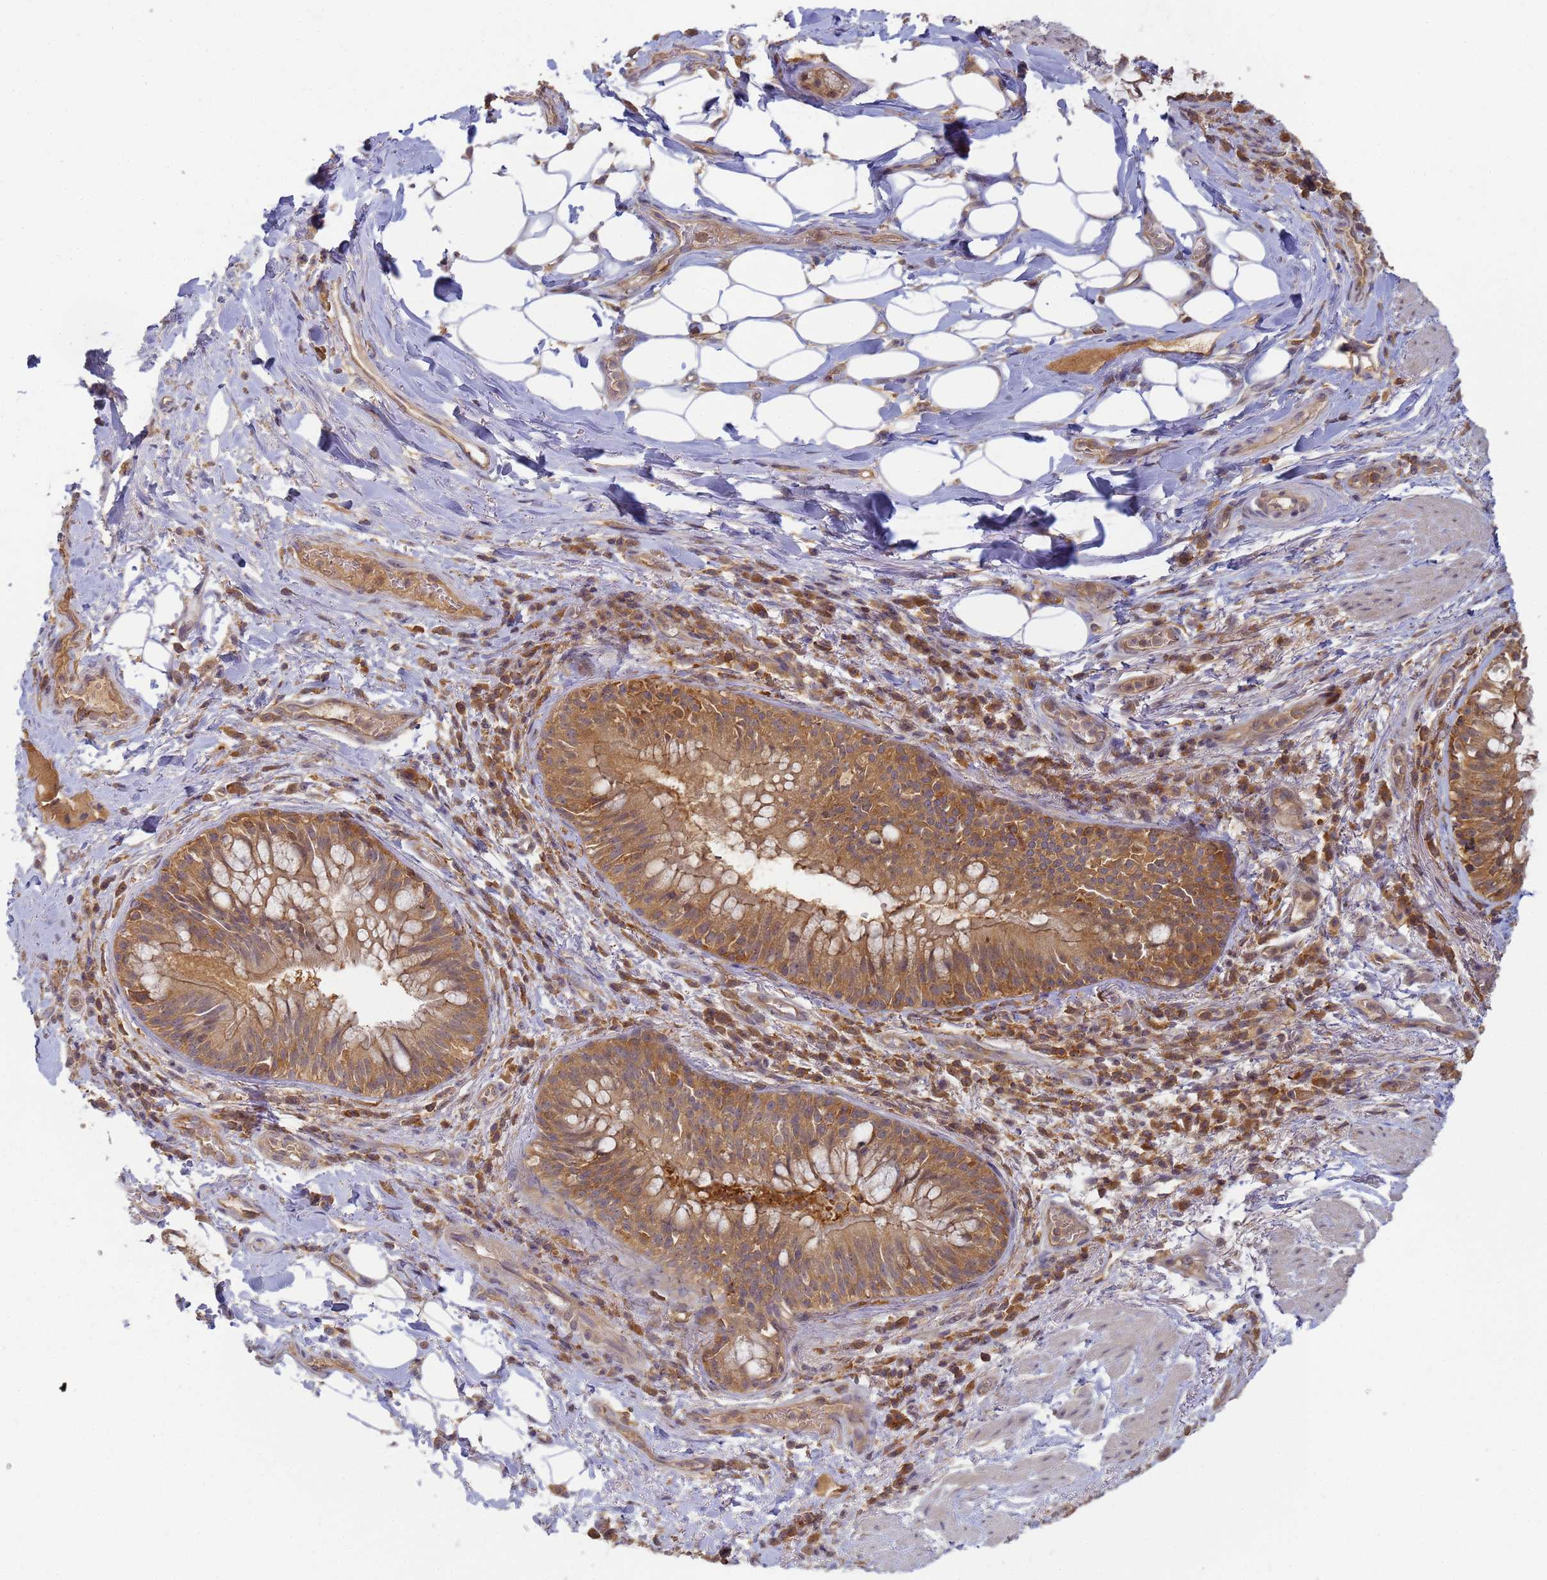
{"staining": {"intensity": "moderate", "quantity": "<25%", "location": "cytoplasmic/membranous"}, "tissue": "adipose tissue", "cell_type": "Adipocytes", "image_type": "normal", "snomed": [{"axis": "morphology", "description": "Normal tissue, NOS"}, {"axis": "topography", "description": "Lymph node"}, {"axis": "topography", "description": "Cartilage tissue"}, {"axis": "topography", "description": "Bronchus"}], "caption": "Normal adipose tissue reveals moderate cytoplasmic/membranous expression in about <25% of adipocytes.", "gene": "SHARPIN", "patient": {"sex": "male", "age": 63}}